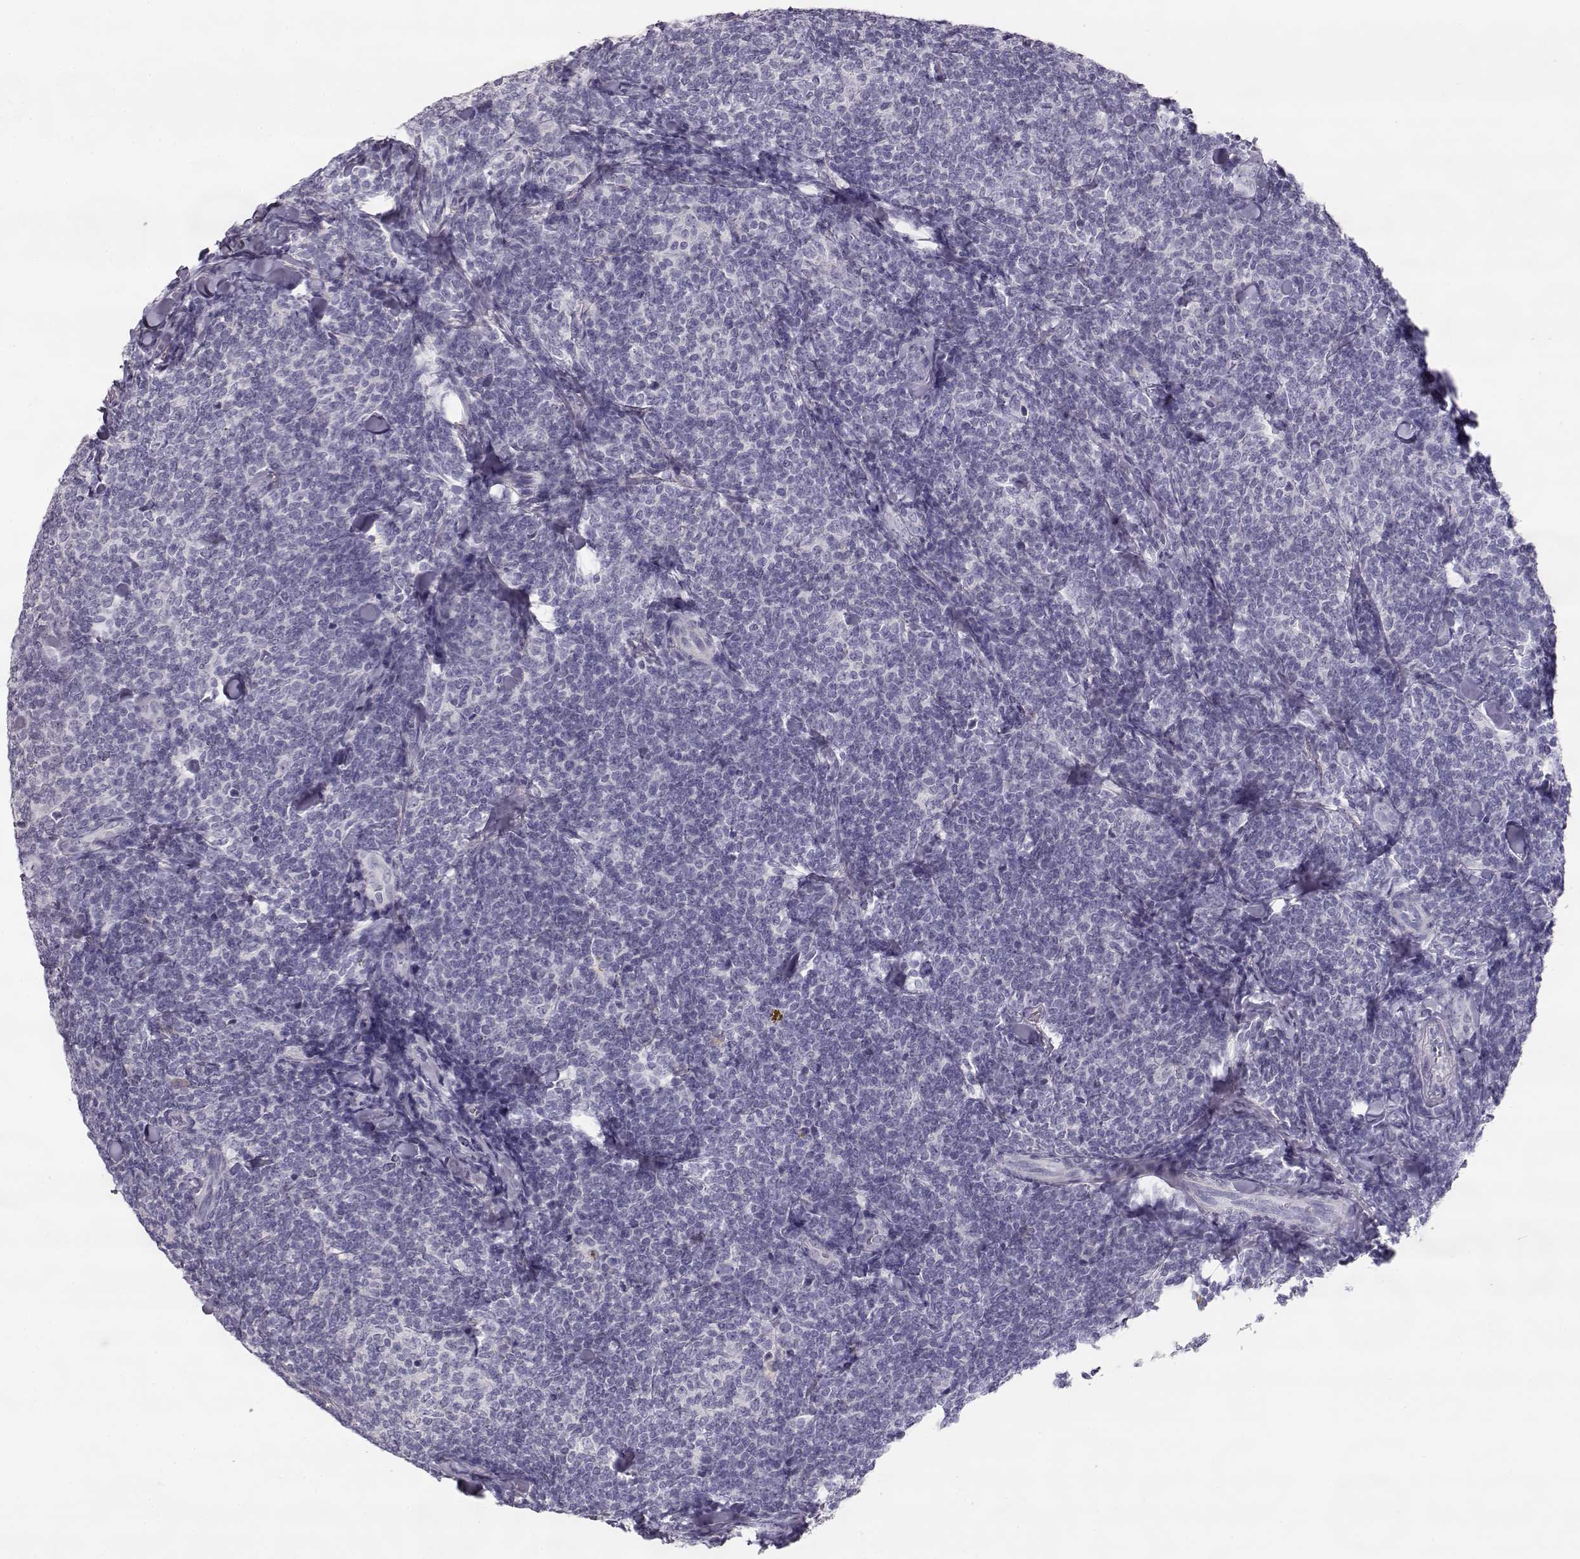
{"staining": {"intensity": "negative", "quantity": "none", "location": "none"}, "tissue": "lymphoma", "cell_type": "Tumor cells", "image_type": "cancer", "snomed": [{"axis": "morphology", "description": "Malignant lymphoma, non-Hodgkin's type, Low grade"}, {"axis": "topography", "description": "Lymph node"}], "caption": "An IHC histopathology image of lymphoma is shown. There is no staining in tumor cells of lymphoma. Nuclei are stained in blue.", "gene": "SLCO6A1", "patient": {"sex": "female", "age": 56}}